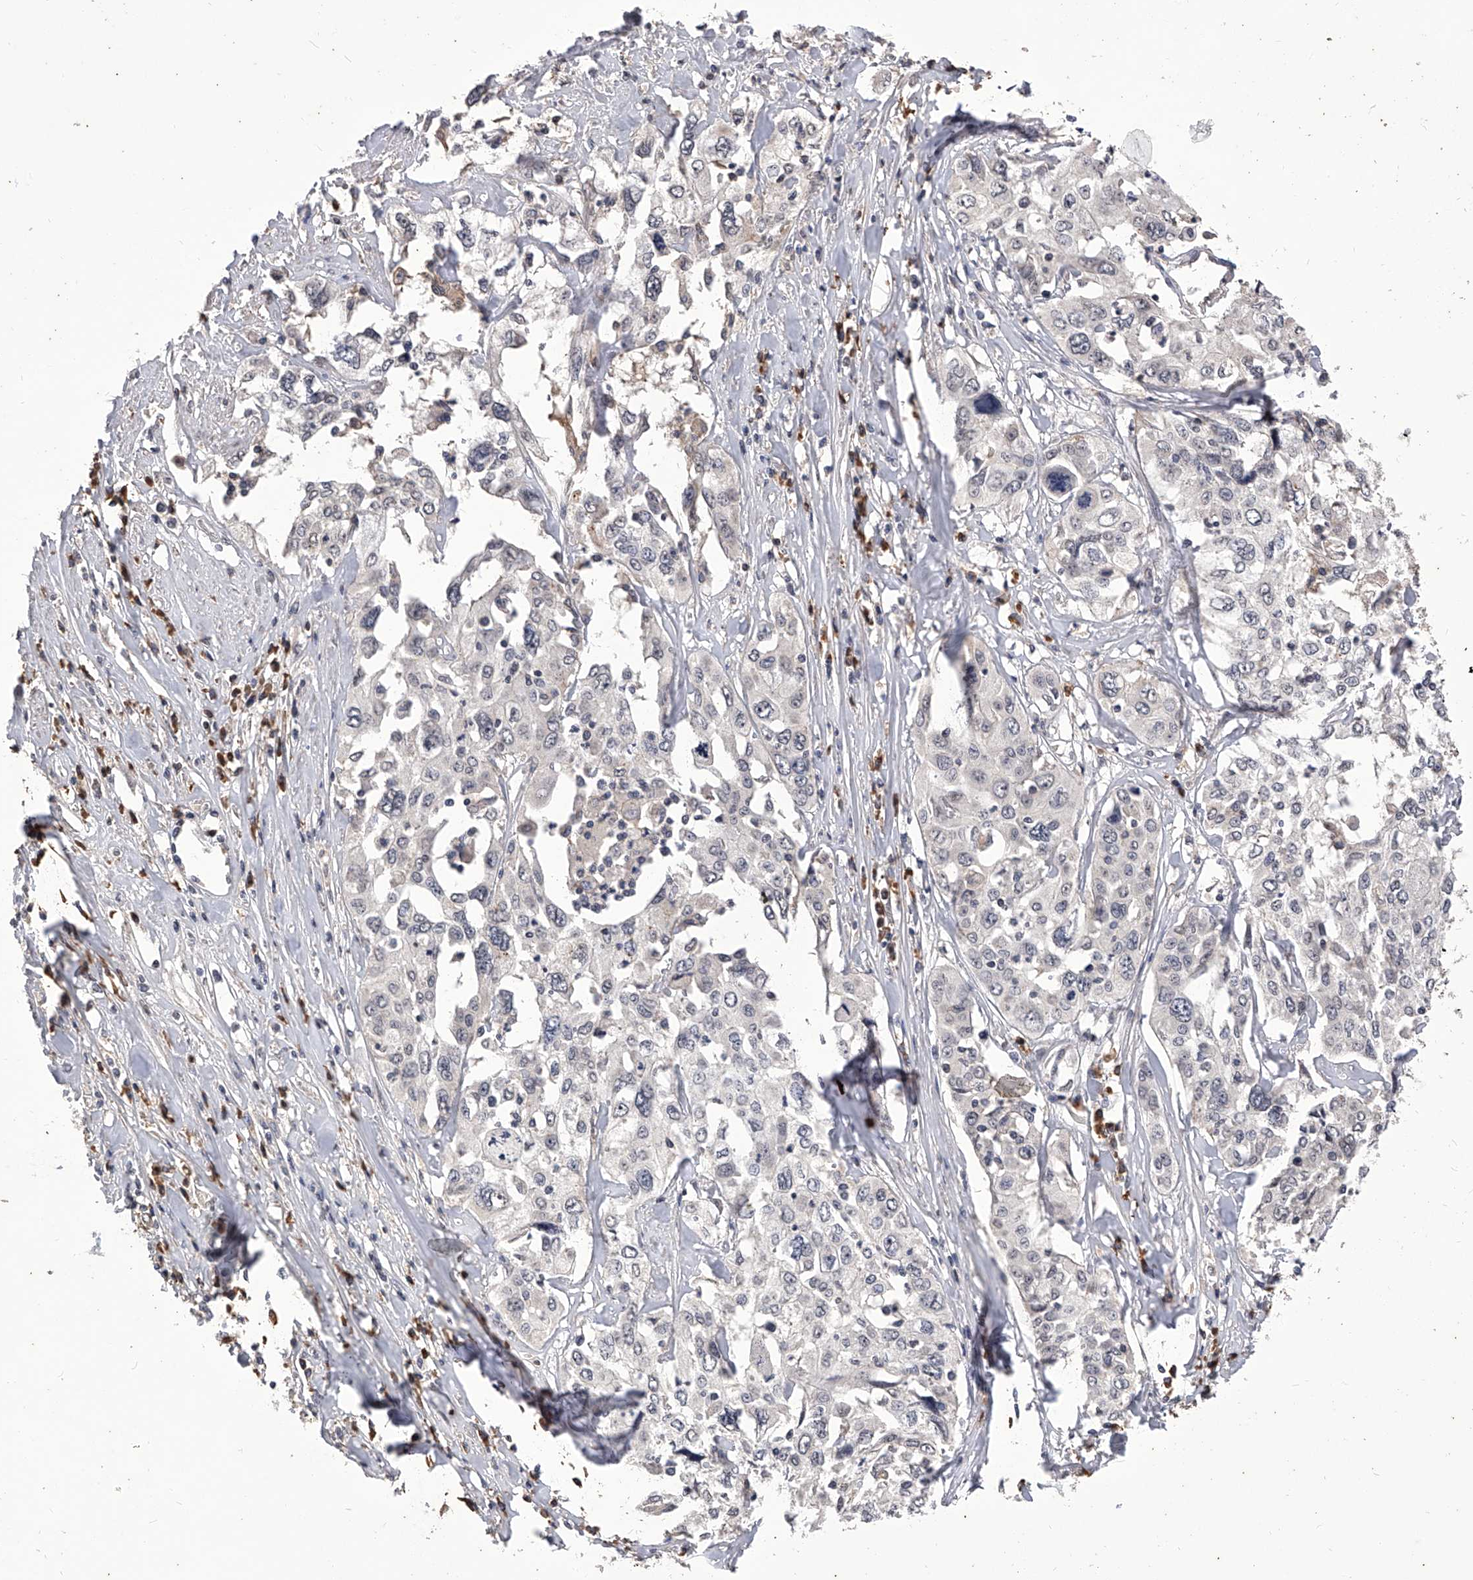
{"staining": {"intensity": "negative", "quantity": "none", "location": "none"}, "tissue": "cervical cancer", "cell_type": "Tumor cells", "image_type": "cancer", "snomed": [{"axis": "morphology", "description": "Squamous cell carcinoma, NOS"}, {"axis": "topography", "description": "Cervix"}], "caption": "High magnification brightfield microscopy of cervical squamous cell carcinoma stained with DAB (3,3'-diaminobenzidine) (brown) and counterstained with hematoxylin (blue): tumor cells show no significant positivity.", "gene": "CFAP410", "patient": {"sex": "female", "age": 31}}